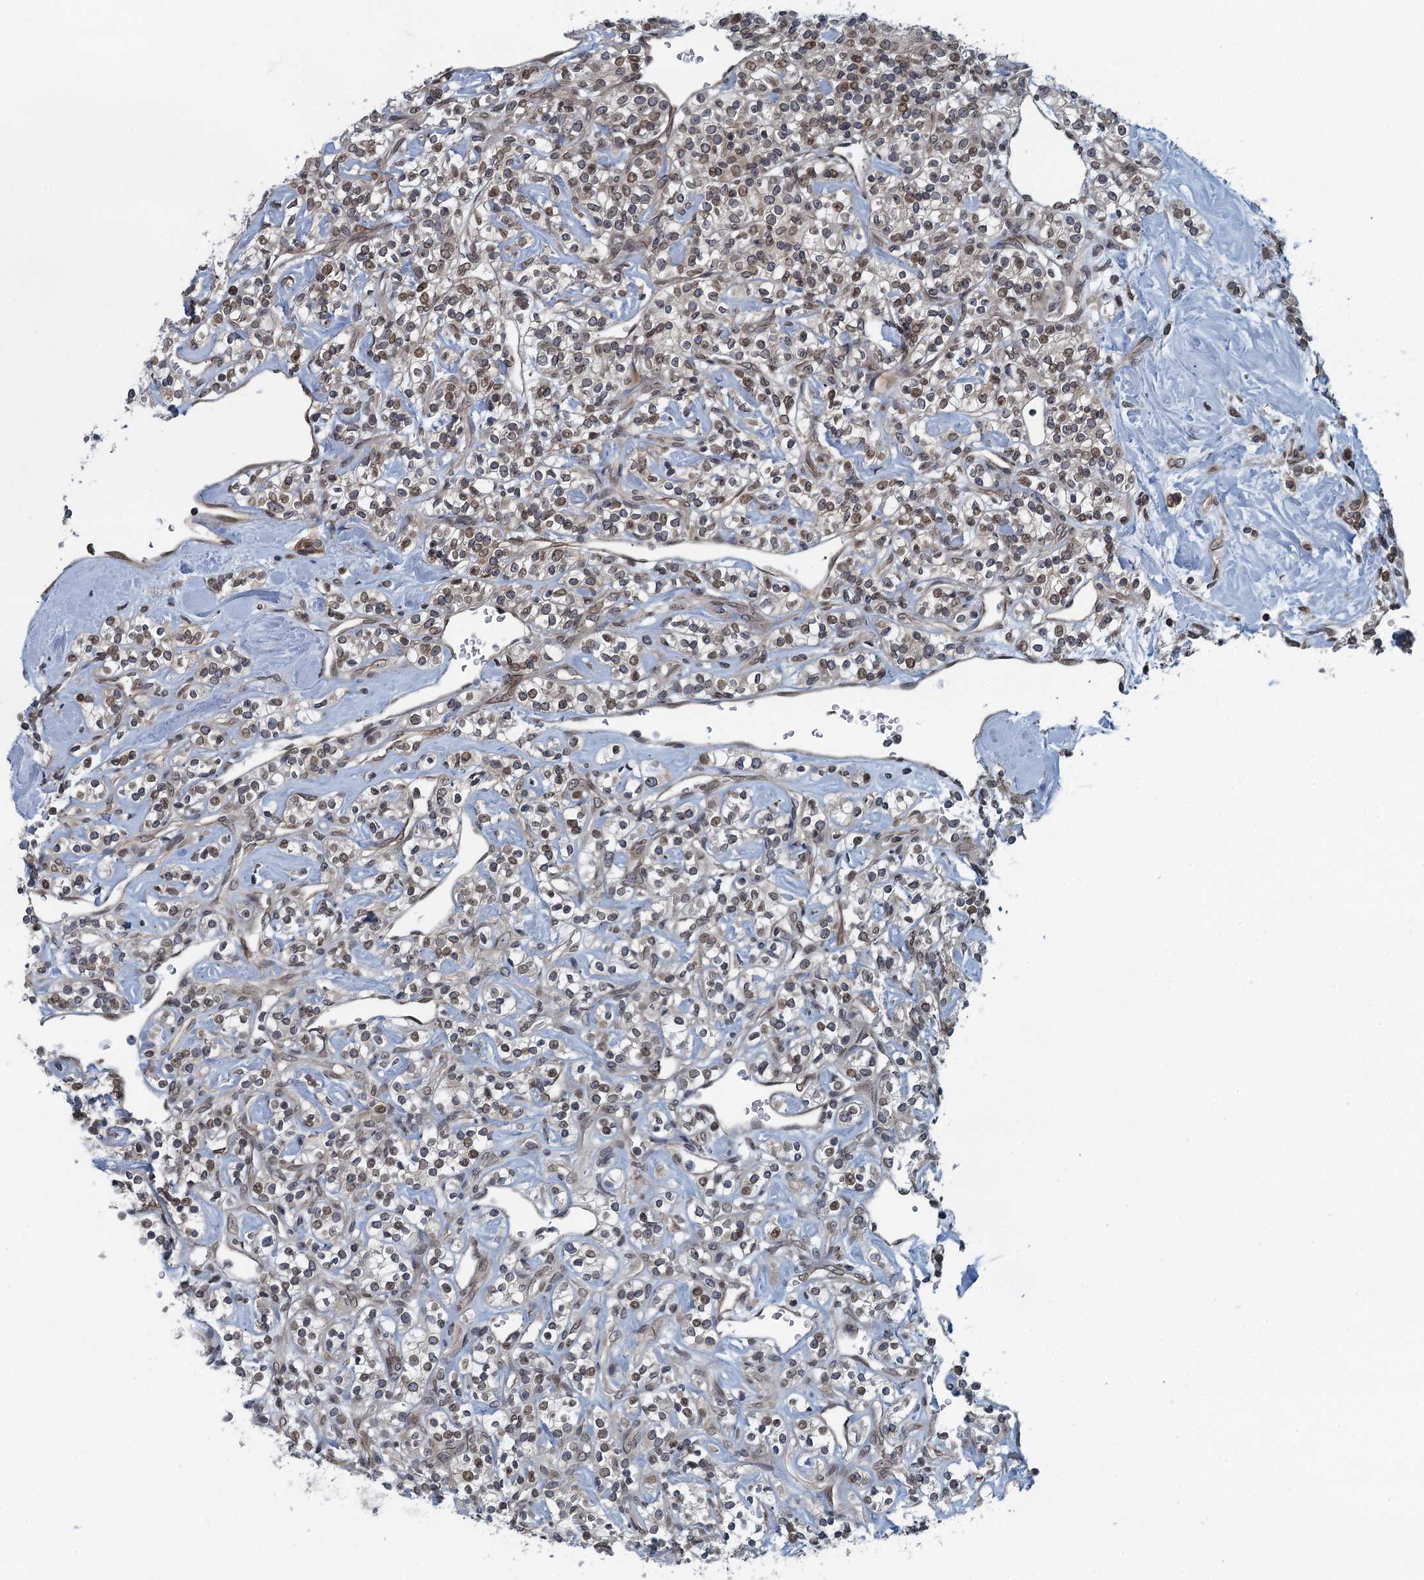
{"staining": {"intensity": "weak", "quantity": ">75%", "location": "cytoplasmic/membranous,nuclear"}, "tissue": "renal cancer", "cell_type": "Tumor cells", "image_type": "cancer", "snomed": [{"axis": "morphology", "description": "Adenocarcinoma, NOS"}, {"axis": "topography", "description": "Kidney"}], "caption": "Immunohistochemistry of adenocarcinoma (renal) displays low levels of weak cytoplasmic/membranous and nuclear positivity in about >75% of tumor cells.", "gene": "CCDC34", "patient": {"sex": "male", "age": 77}}